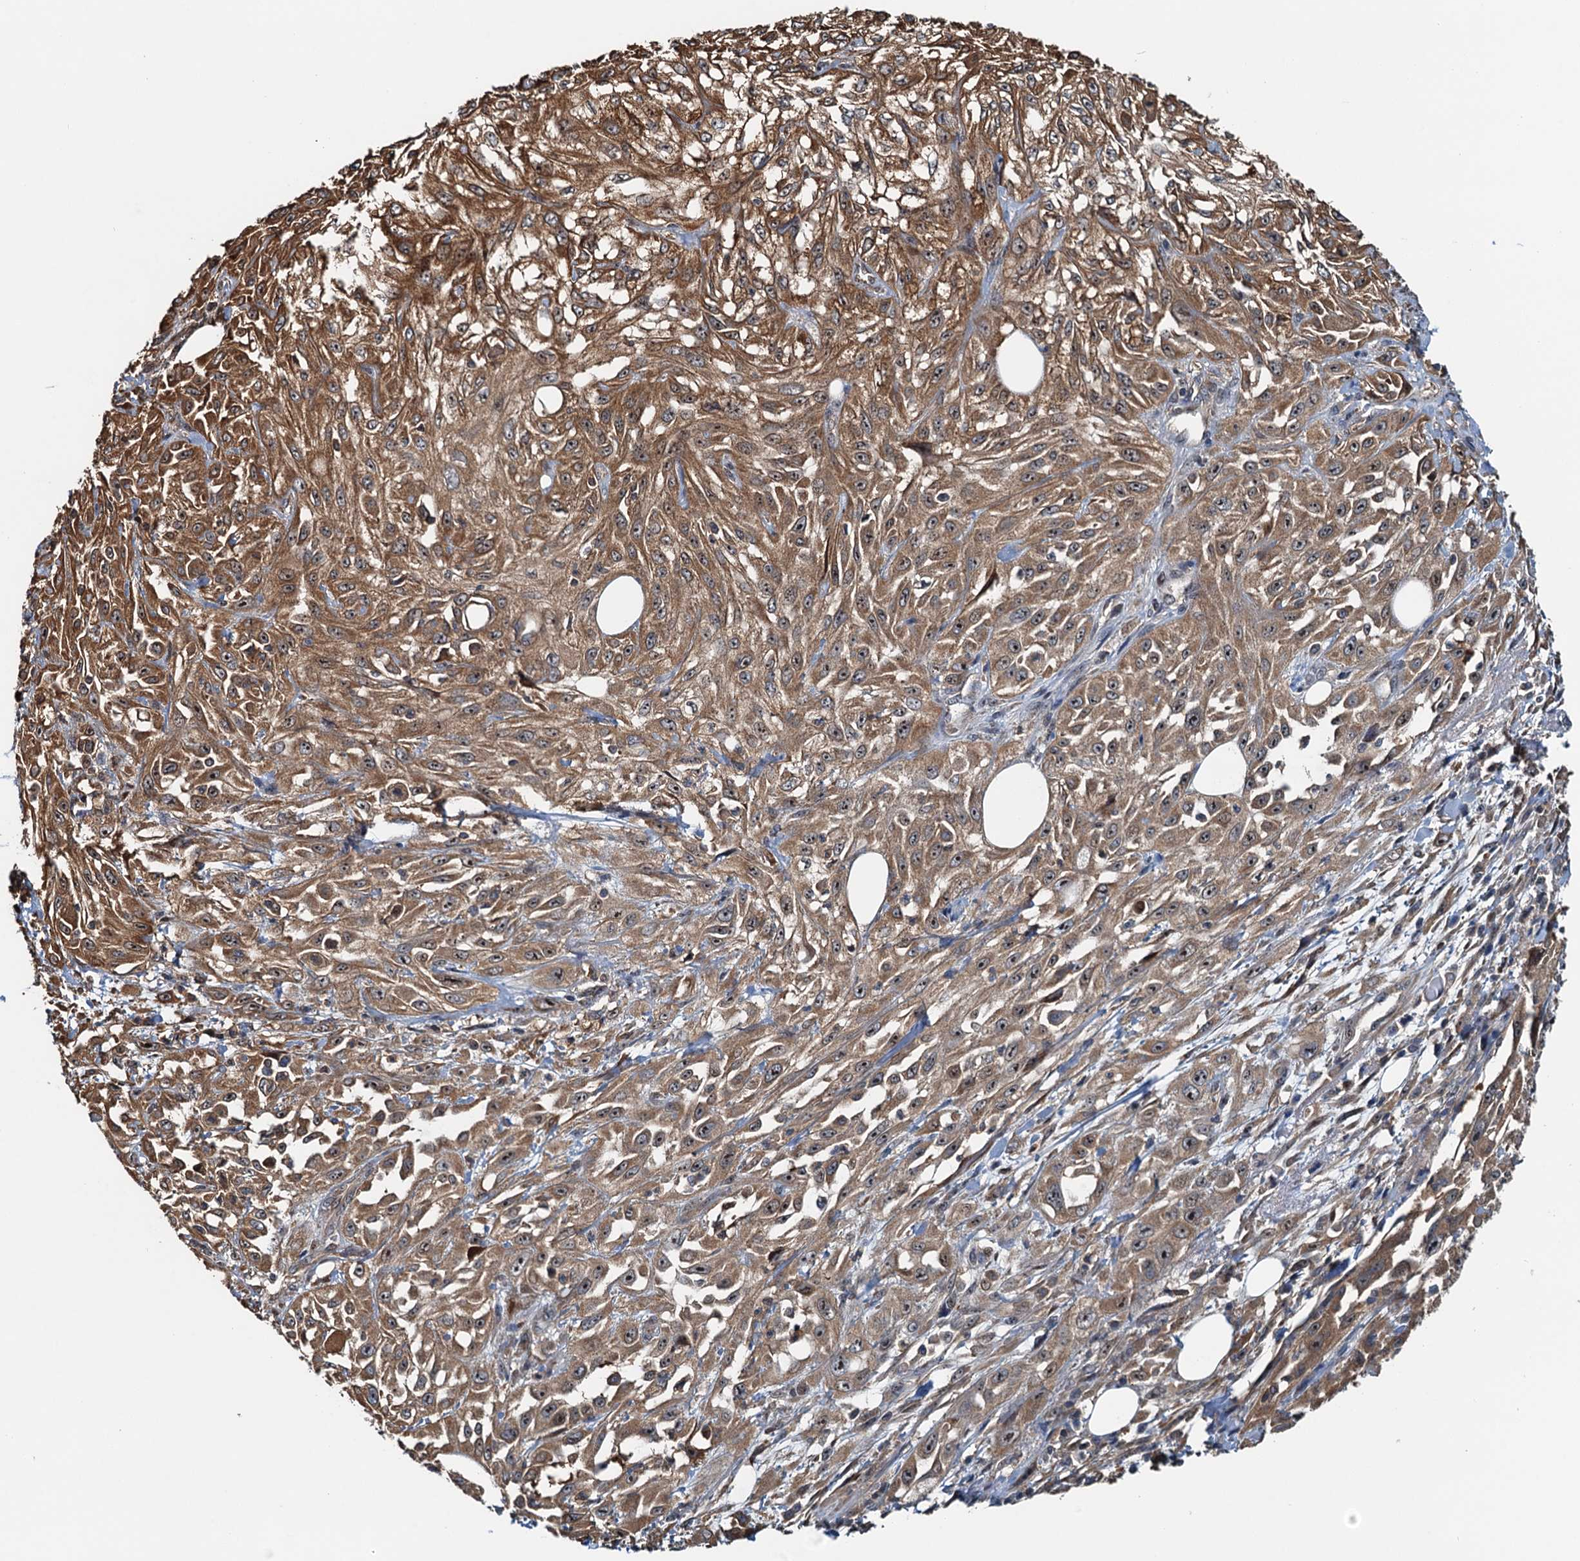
{"staining": {"intensity": "moderate", "quantity": ">75%", "location": "cytoplasmic/membranous"}, "tissue": "skin cancer", "cell_type": "Tumor cells", "image_type": "cancer", "snomed": [{"axis": "morphology", "description": "Squamous cell carcinoma, NOS"}, {"axis": "morphology", "description": "Squamous cell carcinoma, metastatic, NOS"}, {"axis": "topography", "description": "Skin"}, {"axis": "topography", "description": "Lymph node"}], "caption": "Skin cancer (metastatic squamous cell carcinoma) was stained to show a protein in brown. There is medium levels of moderate cytoplasmic/membranous positivity in approximately >75% of tumor cells. (DAB (3,3'-diaminobenzidine) = brown stain, brightfield microscopy at high magnification).", "gene": "USP6NL", "patient": {"sex": "male", "age": 75}}